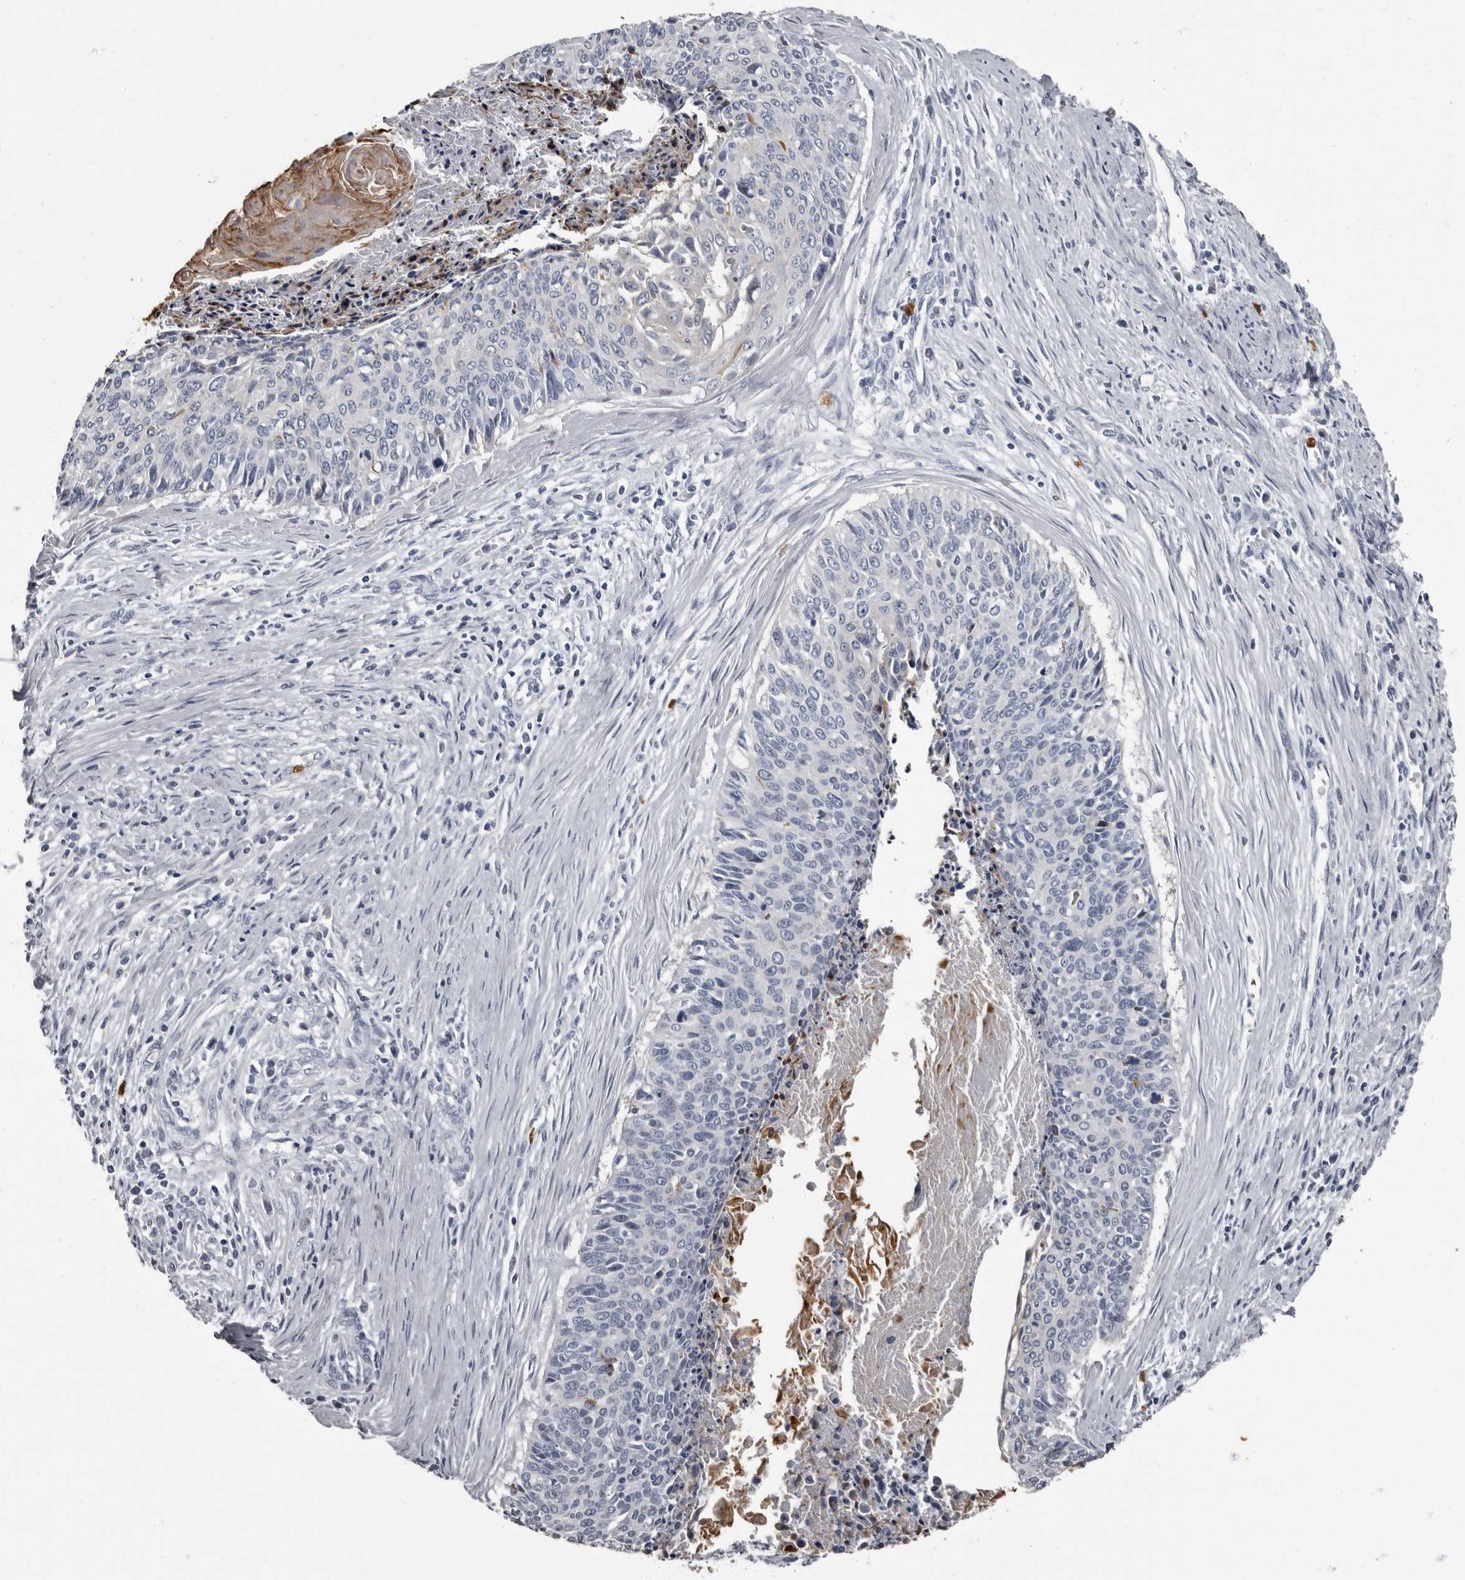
{"staining": {"intensity": "weak", "quantity": "<25%", "location": "cytoplasmic/membranous"}, "tissue": "cervical cancer", "cell_type": "Tumor cells", "image_type": "cancer", "snomed": [{"axis": "morphology", "description": "Squamous cell carcinoma, NOS"}, {"axis": "topography", "description": "Cervix"}], "caption": "Protein analysis of cervical cancer (squamous cell carcinoma) exhibits no significant staining in tumor cells. The staining was performed using DAB to visualize the protein expression in brown, while the nuclei were stained in blue with hematoxylin (Magnification: 20x).", "gene": "TPD52L1", "patient": {"sex": "female", "age": 55}}